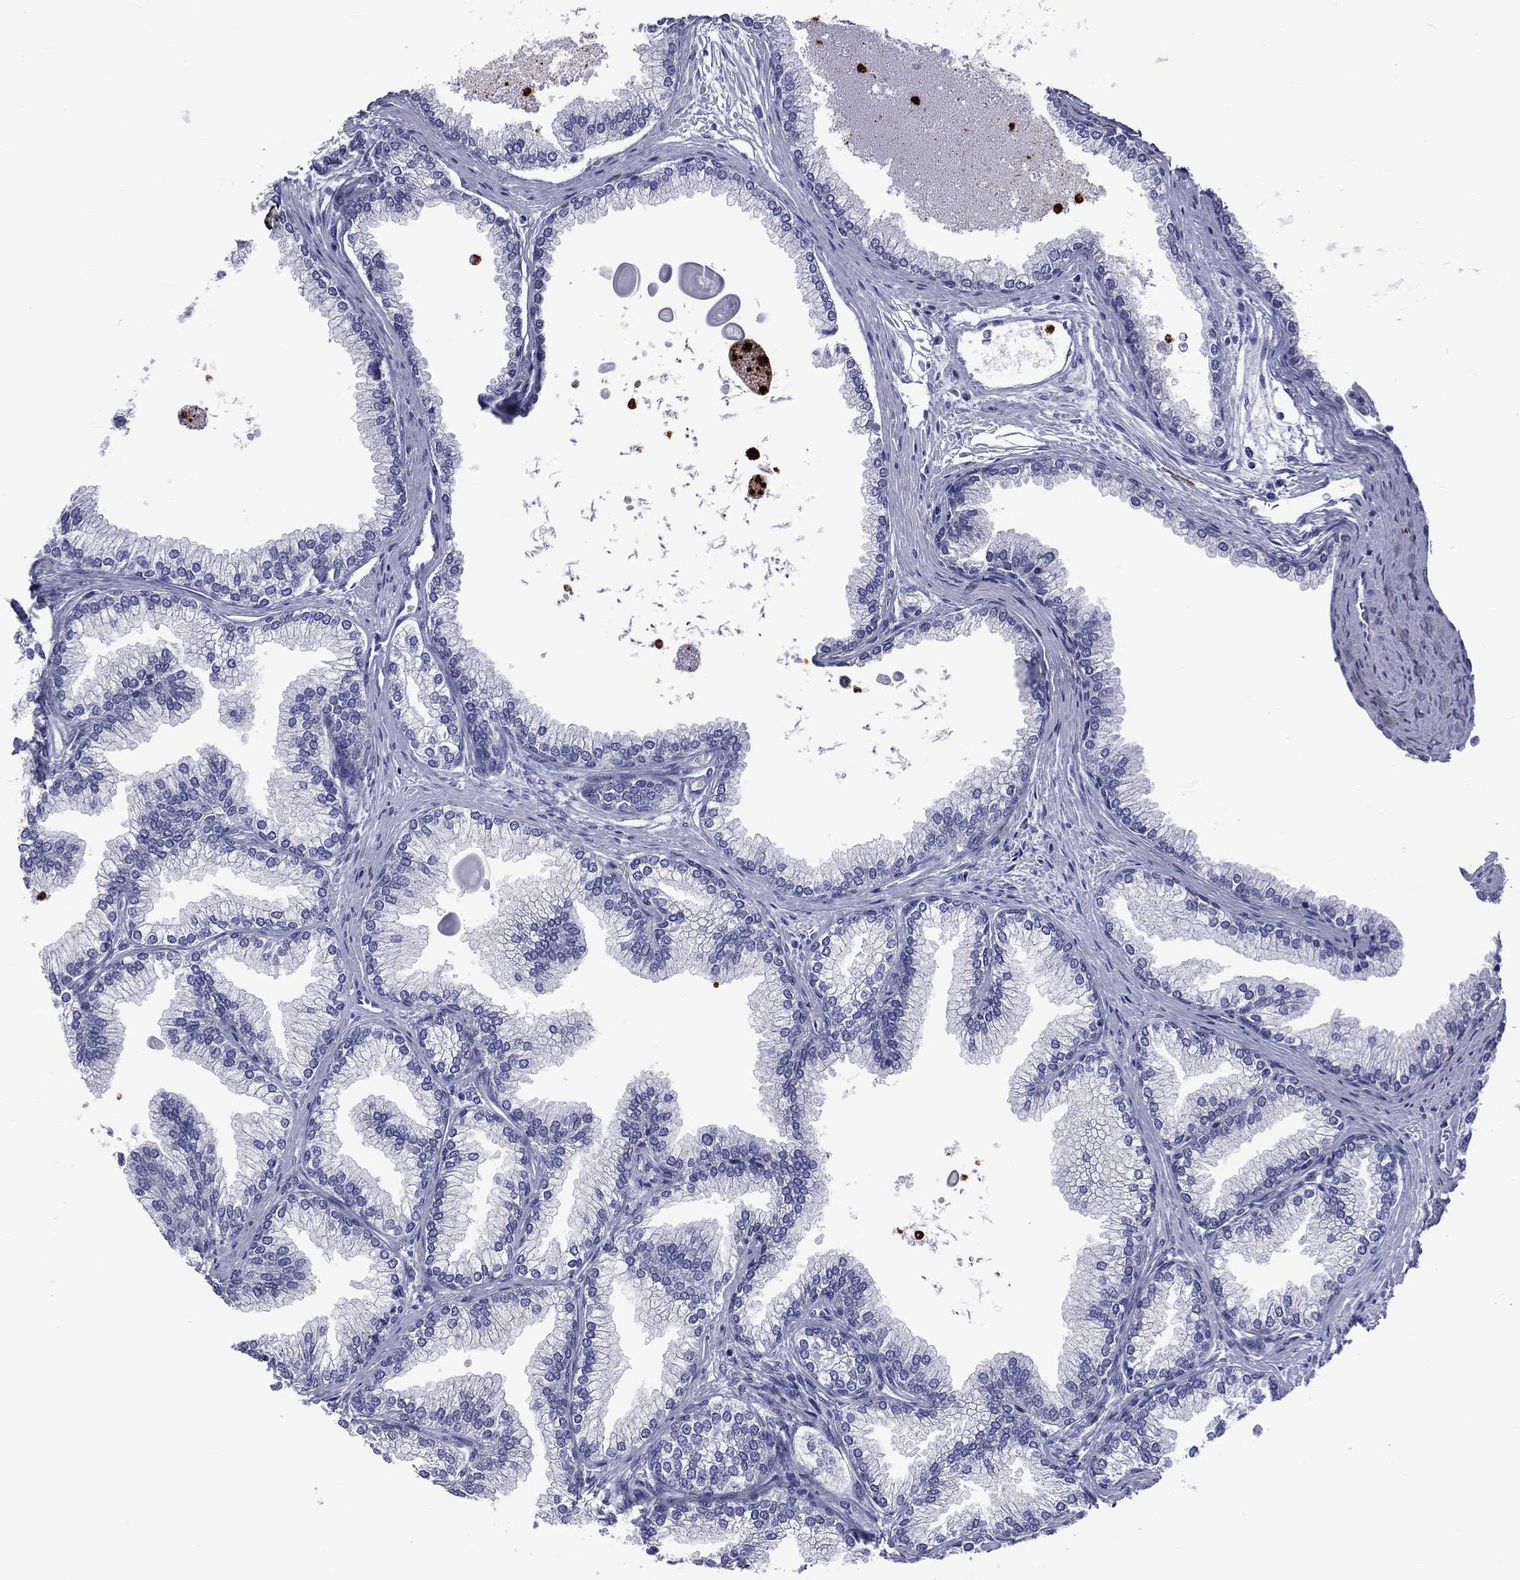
{"staining": {"intensity": "negative", "quantity": "none", "location": "none"}, "tissue": "prostate", "cell_type": "Glandular cells", "image_type": "normal", "snomed": [{"axis": "morphology", "description": "Normal tissue, NOS"}, {"axis": "topography", "description": "Prostate"}], "caption": "Prostate stained for a protein using IHC displays no expression glandular cells.", "gene": "ELANE", "patient": {"sex": "male", "age": 72}}